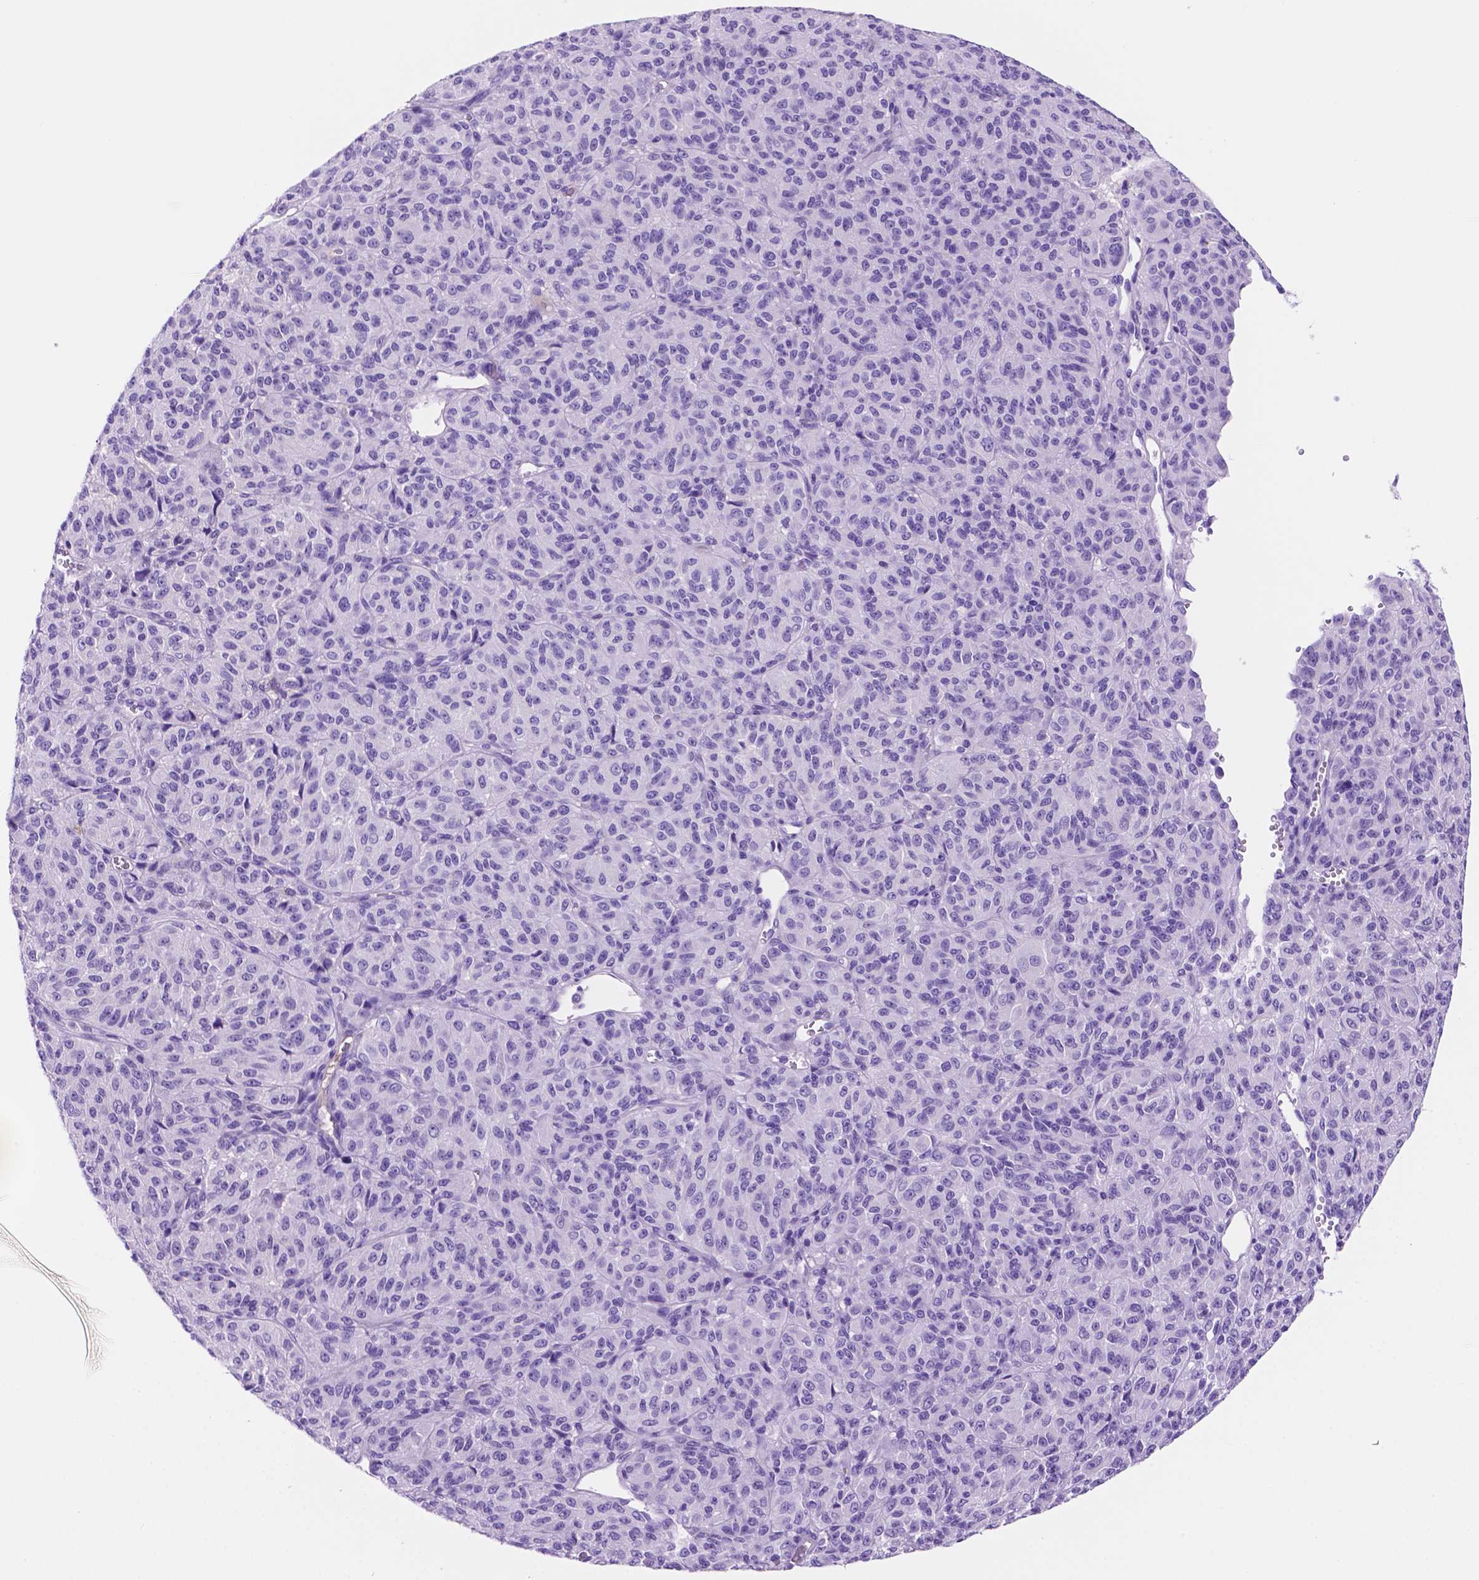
{"staining": {"intensity": "negative", "quantity": "none", "location": "none"}, "tissue": "melanoma", "cell_type": "Tumor cells", "image_type": "cancer", "snomed": [{"axis": "morphology", "description": "Malignant melanoma, Metastatic site"}, {"axis": "topography", "description": "Brain"}], "caption": "Tumor cells show no significant positivity in melanoma.", "gene": "FOXB2", "patient": {"sex": "female", "age": 56}}